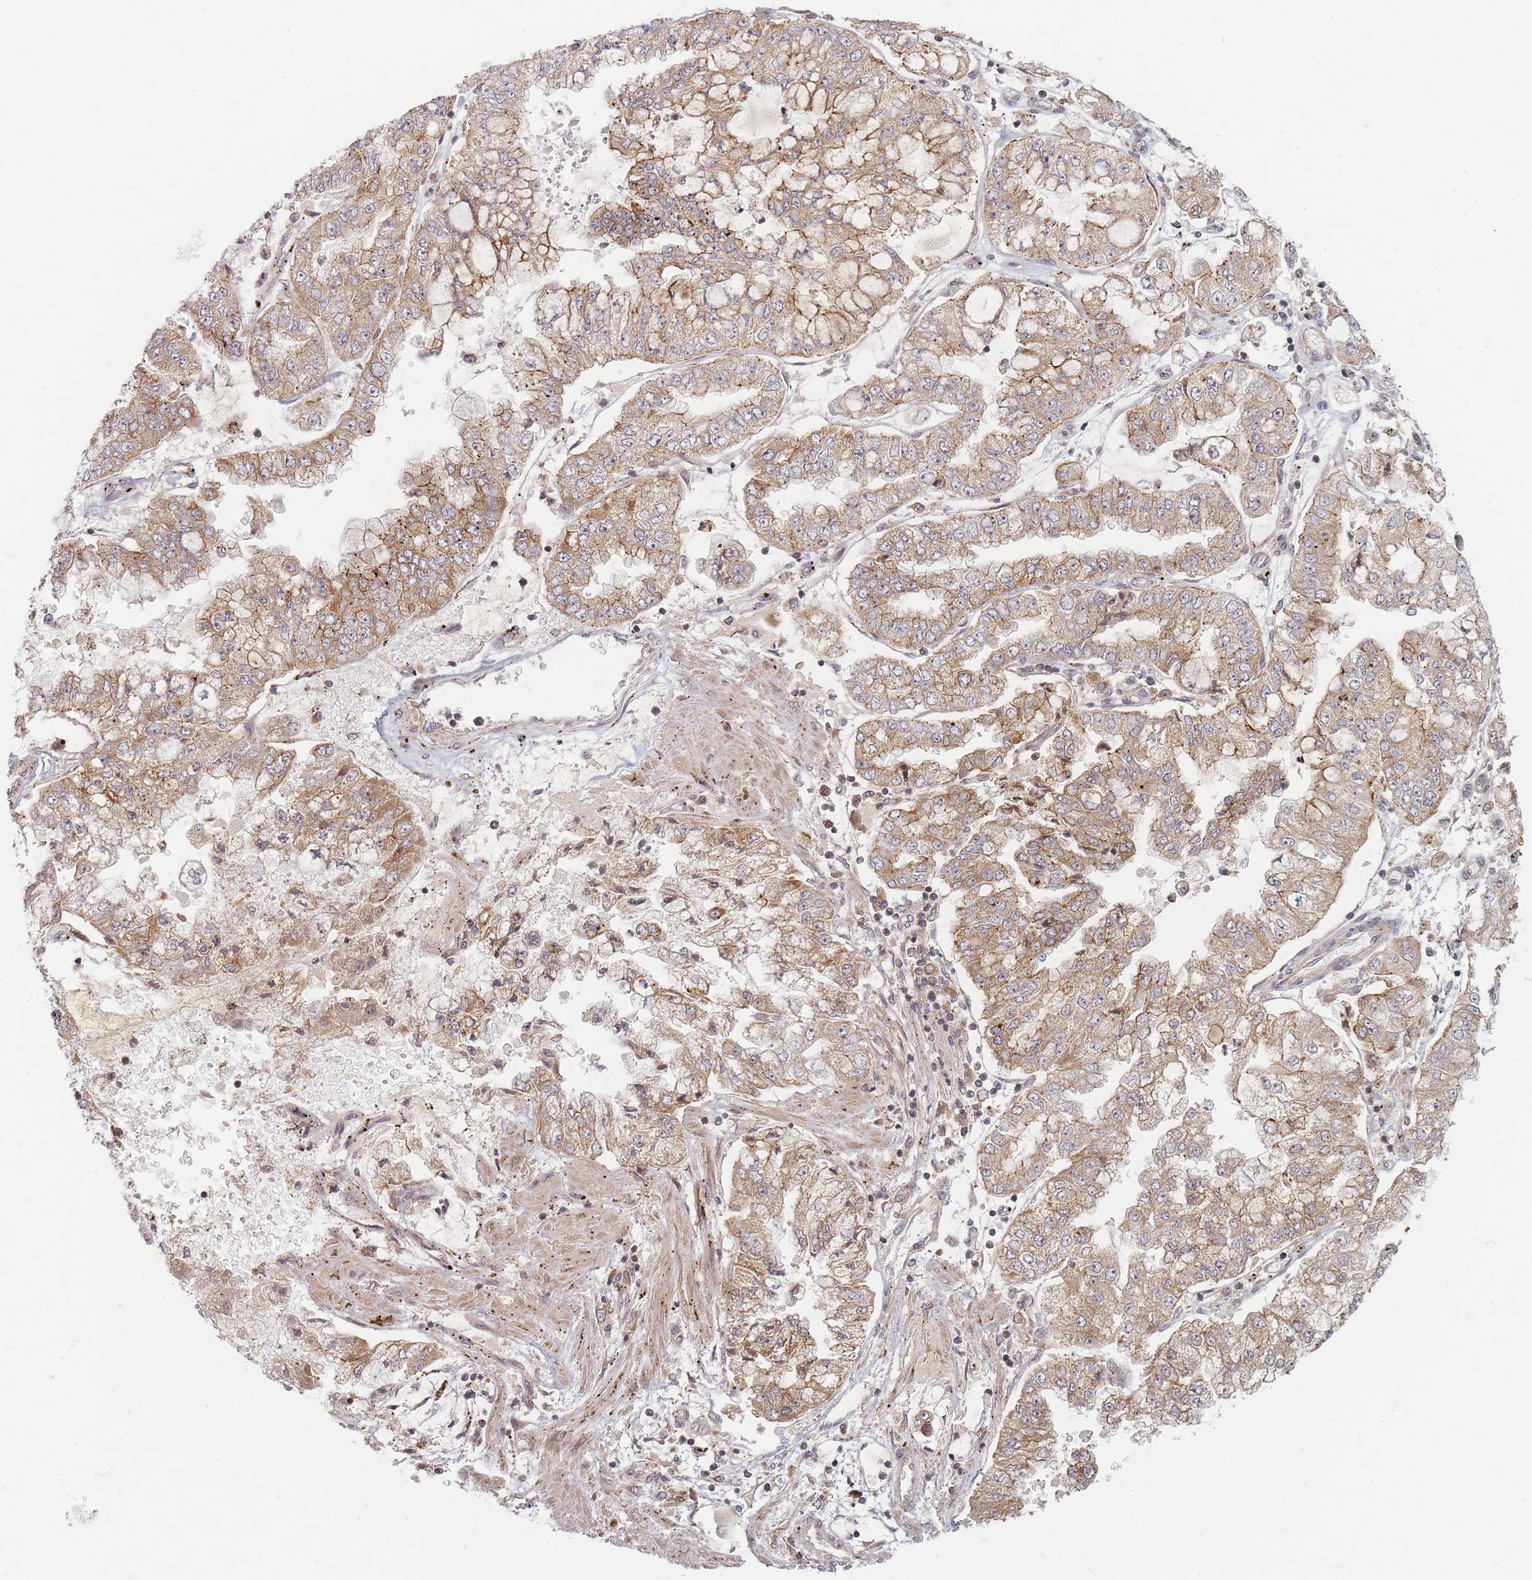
{"staining": {"intensity": "moderate", "quantity": ">75%", "location": "cytoplasmic/membranous"}, "tissue": "stomach cancer", "cell_type": "Tumor cells", "image_type": "cancer", "snomed": [{"axis": "morphology", "description": "Adenocarcinoma, NOS"}, {"axis": "topography", "description": "Stomach"}], "caption": "Protein expression analysis of stomach adenocarcinoma displays moderate cytoplasmic/membranous expression in approximately >75% of tumor cells.", "gene": "RADX", "patient": {"sex": "male", "age": 76}}